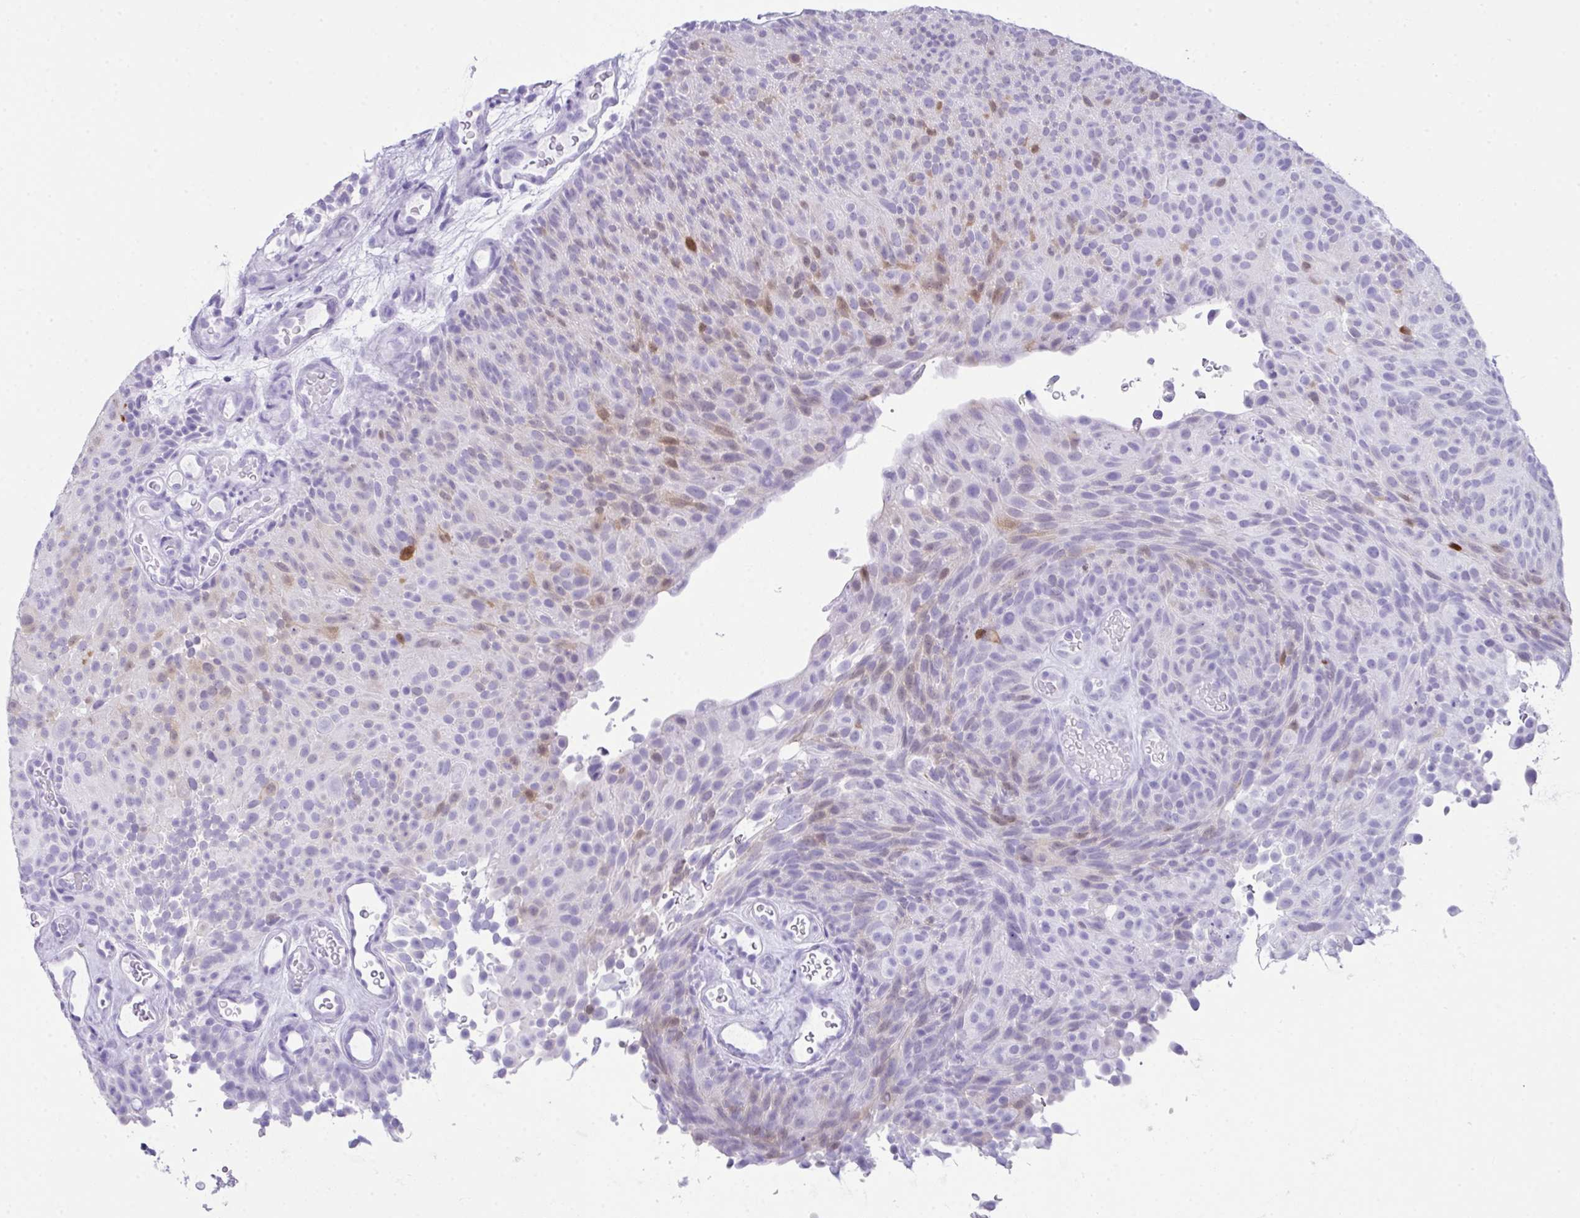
{"staining": {"intensity": "moderate", "quantity": "<25%", "location": "nuclear"}, "tissue": "urothelial cancer", "cell_type": "Tumor cells", "image_type": "cancer", "snomed": [{"axis": "morphology", "description": "Urothelial carcinoma, Low grade"}, {"axis": "topography", "description": "Urinary bladder"}], "caption": "Immunohistochemistry (IHC) staining of urothelial cancer, which demonstrates low levels of moderate nuclear positivity in about <25% of tumor cells indicating moderate nuclear protein expression. The staining was performed using DAB (3,3'-diaminobenzidine) (brown) for protein detection and nuclei were counterstained in hematoxylin (blue).", "gene": "LGALS4", "patient": {"sex": "male", "age": 78}}